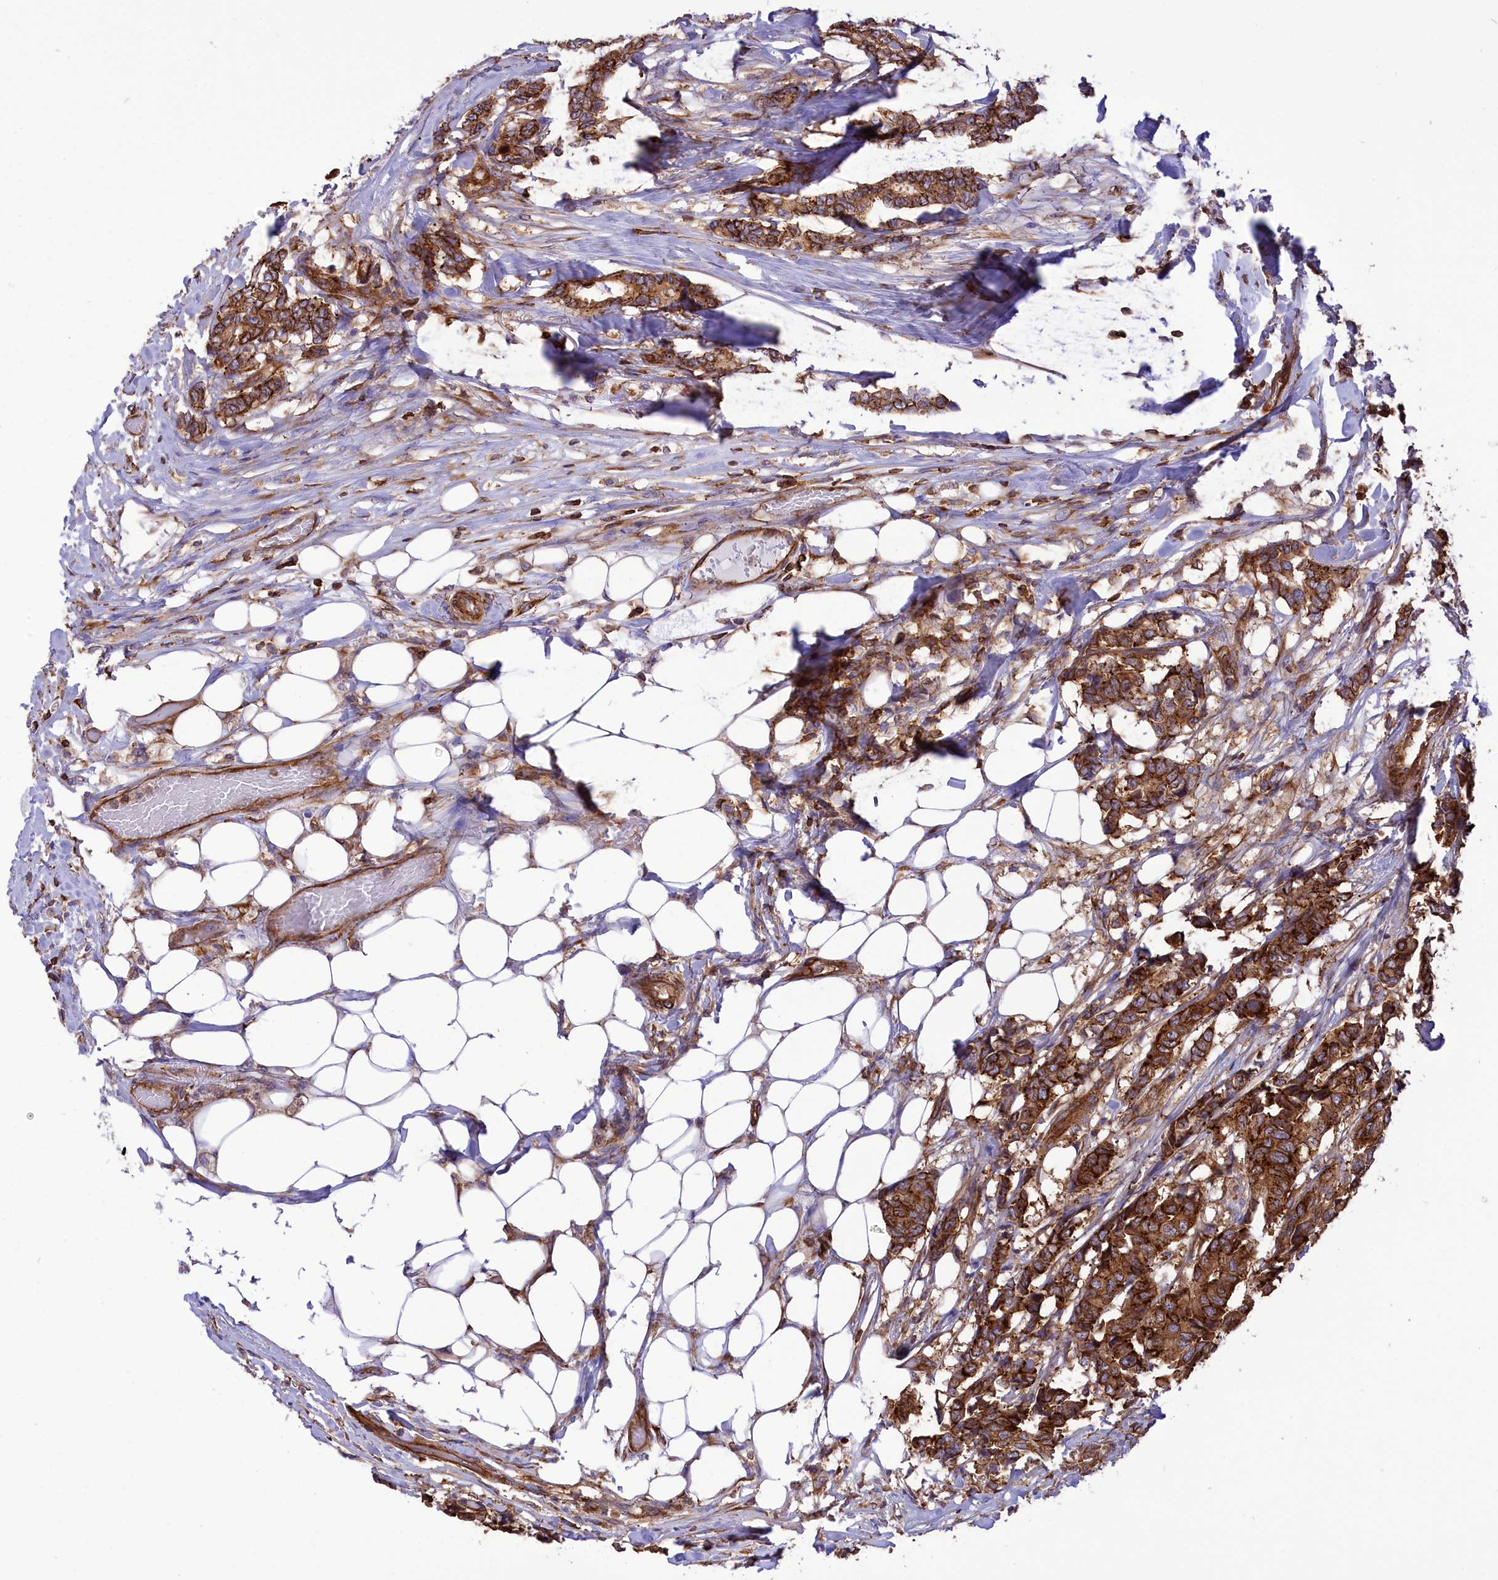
{"staining": {"intensity": "strong", "quantity": ">75%", "location": "cytoplasmic/membranous"}, "tissue": "breast cancer", "cell_type": "Tumor cells", "image_type": "cancer", "snomed": [{"axis": "morphology", "description": "Duct carcinoma"}, {"axis": "topography", "description": "Breast"}], "caption": "A brown stain shows strong cytoplasmic/membranous staining of a protein in breast cancer tumor cells.", "gene": "SEPTIN9", "patient": {"sex": "female", "age": 87}}